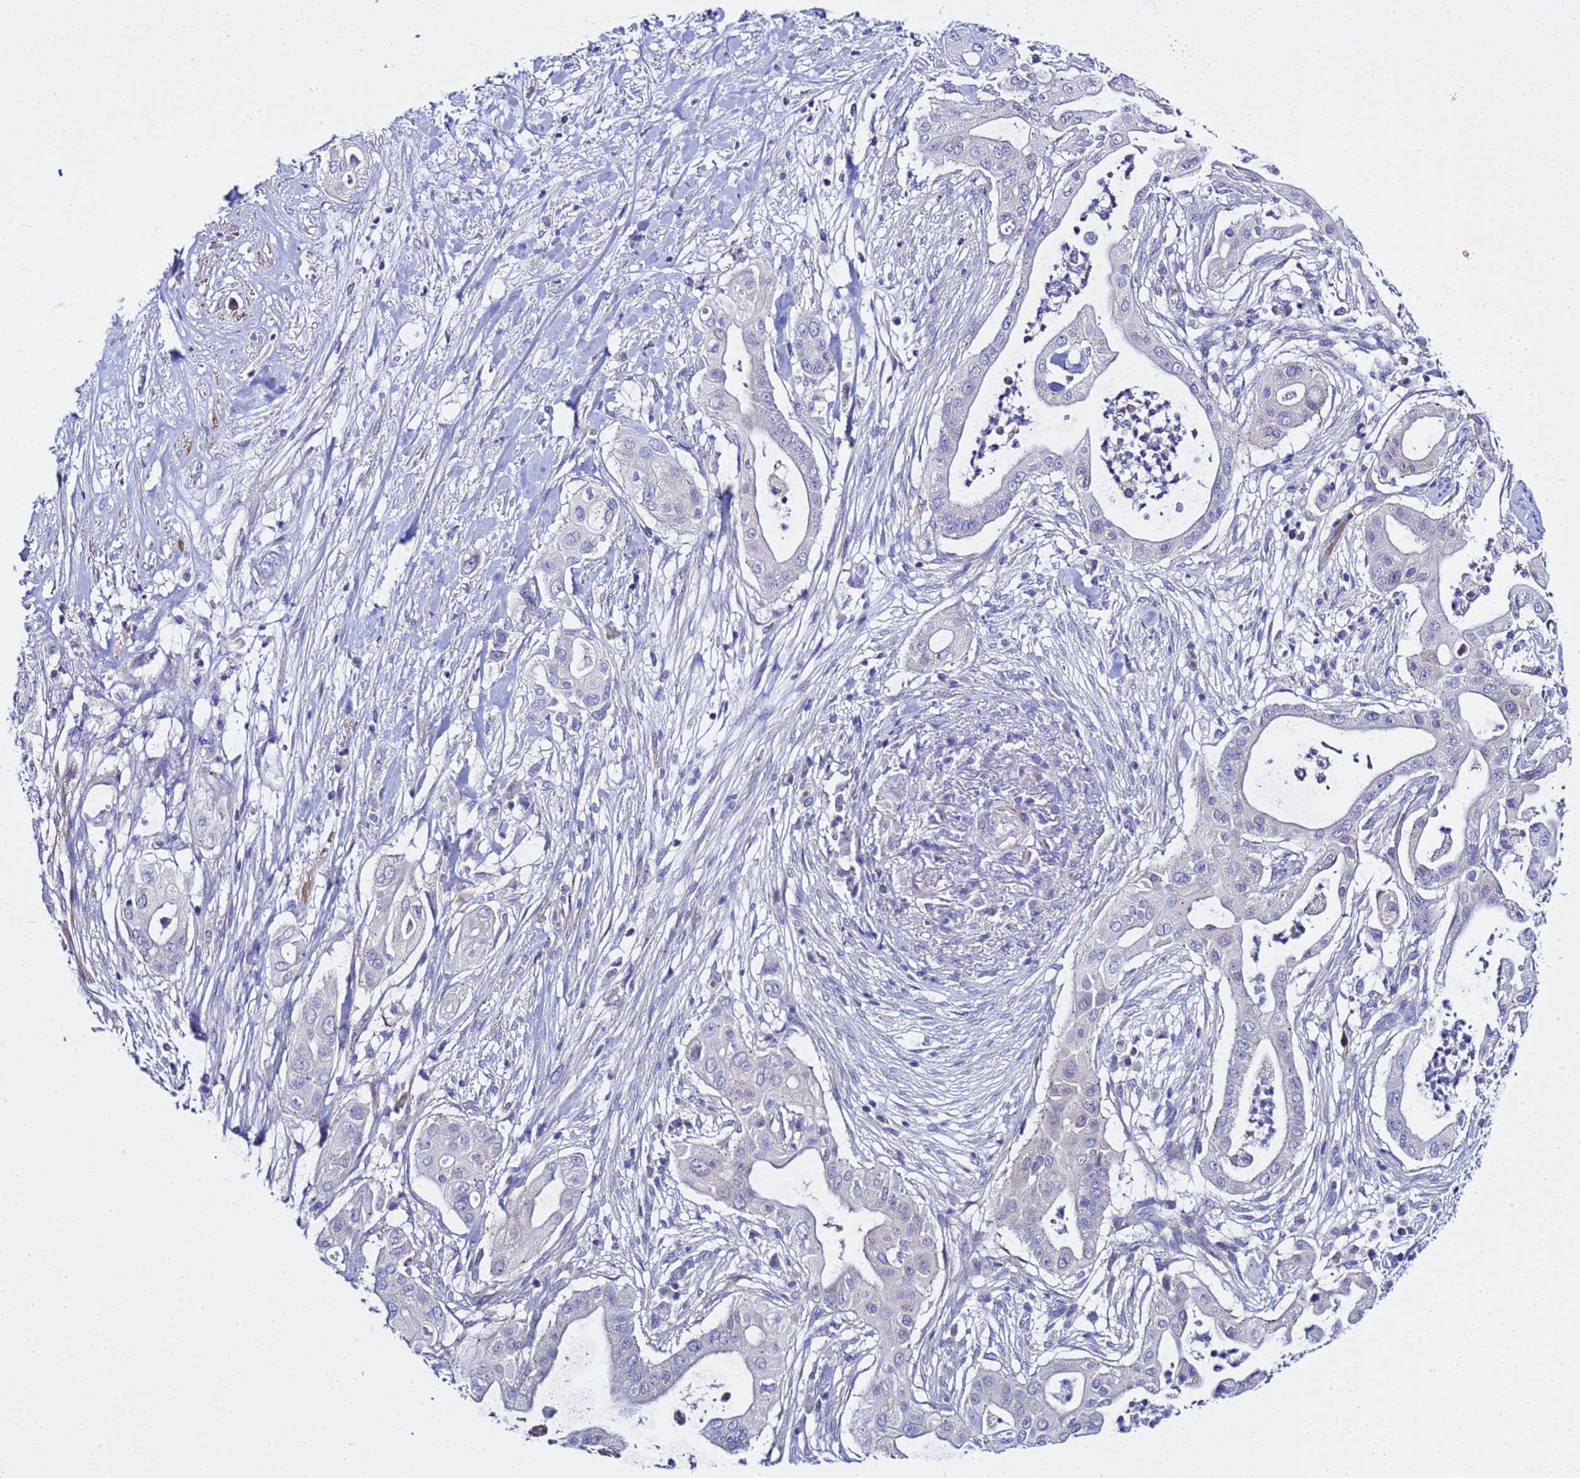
{"staining": {"intensity": "negative", "quantity": "none", "location": "none"}, "tissue": "pancreatic cancer", "cell_type": "Tumor cells", "image_type": "cancer", "snomed": [{"axis": "morphology", "description": "Adenocarcinoma, NOS"}, {"axis": "topography", "description": "Pancreas"}], "caption": "High magnification brightfield microscopy of pancreatic cancer stained with DAB (3,3'-diaminobenzidine) (brown) and counterstained with hematoxylin (blue): tumor cells show no significant positivity.", "gene": "USP18", "patient": {"sex": "male", "age": 68}}